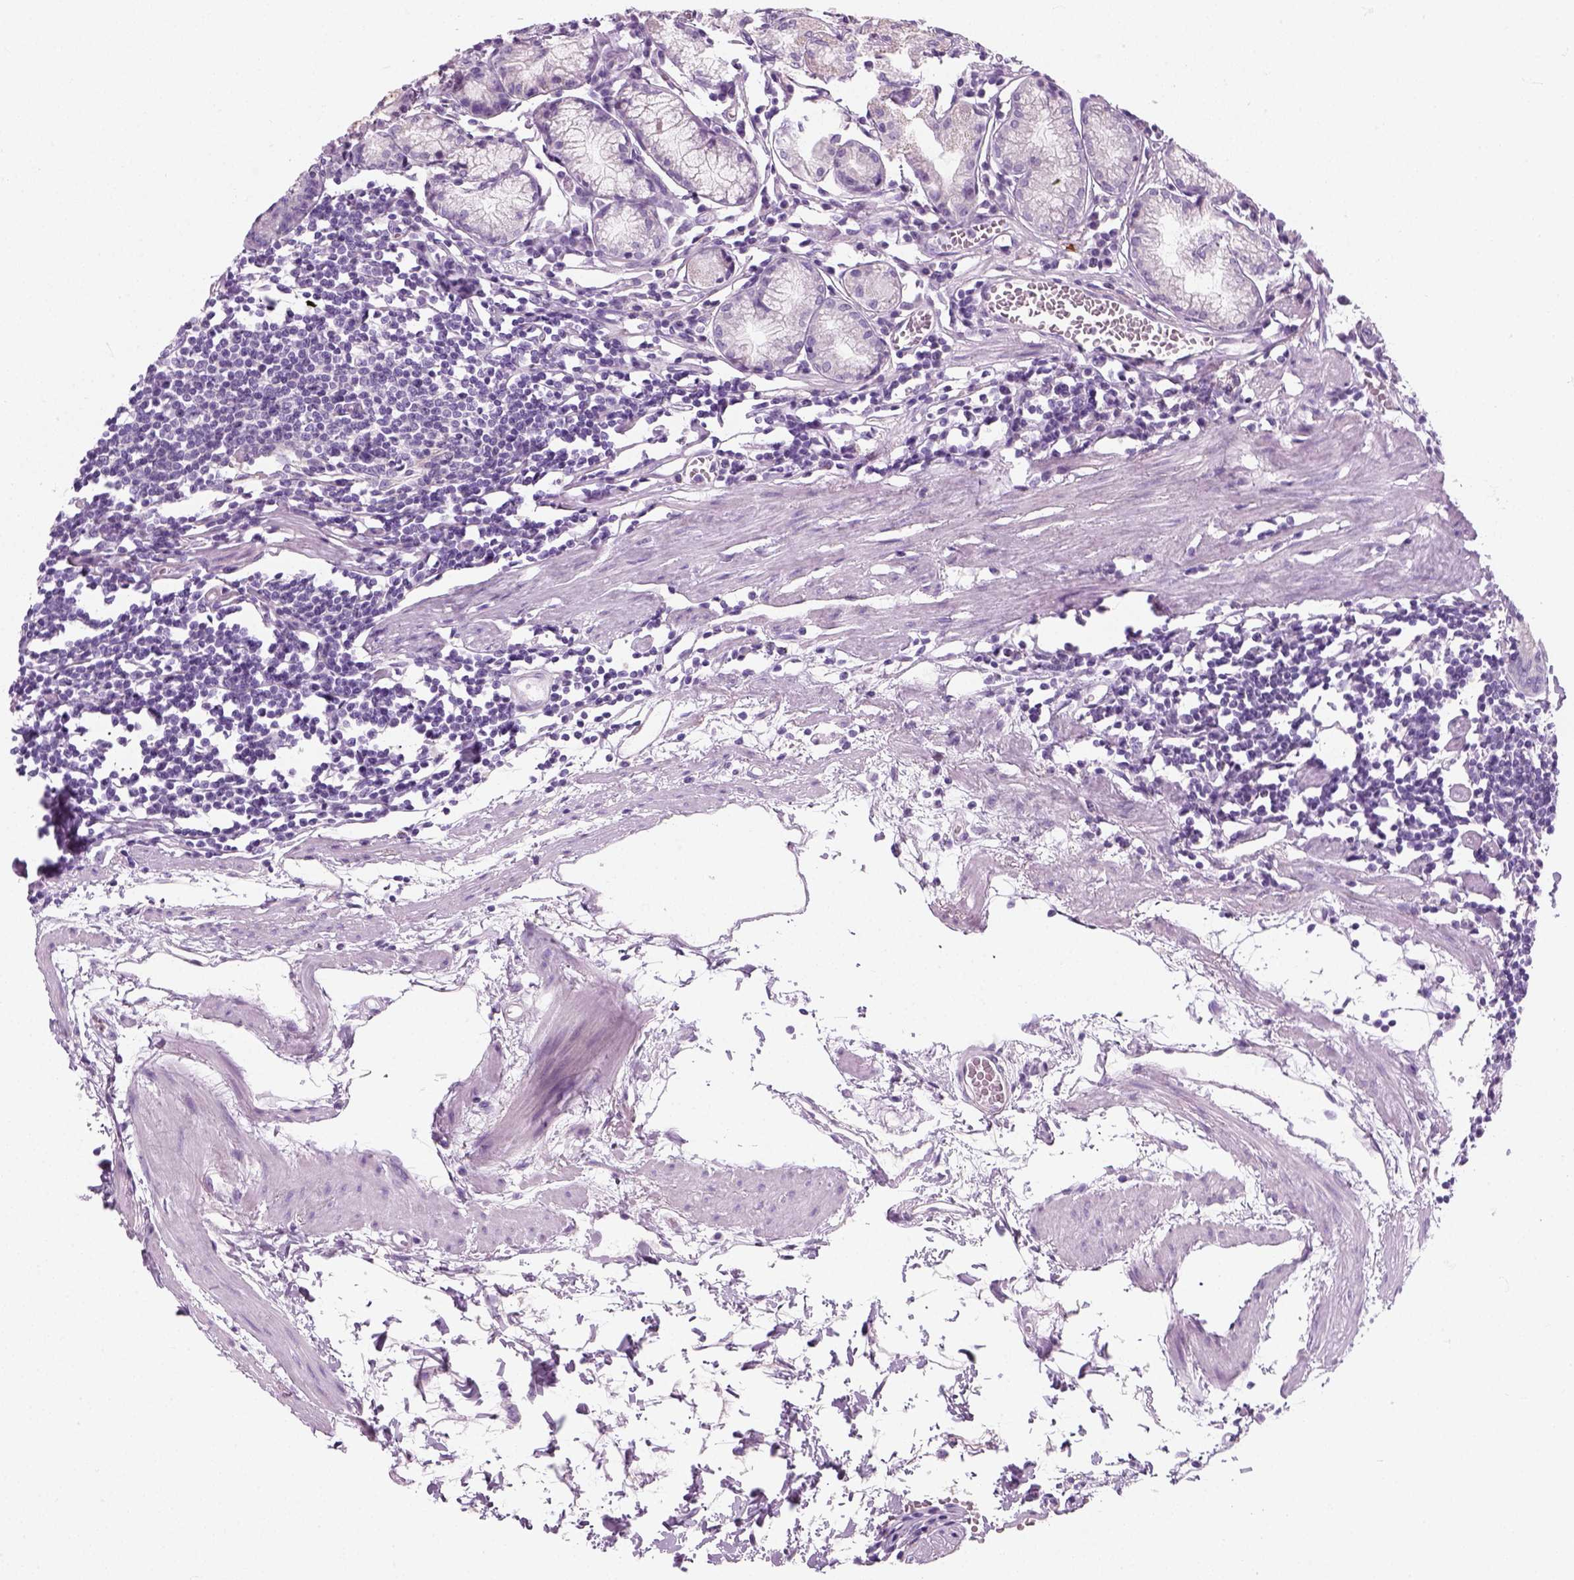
{"staining": {"intensity": "negative", "quantity": "none", "location": "none"}, "tissue": "stomach", "cell_type": "Glandular cells", "image_type": "normal", "snomed": [{"axis": "morphology", "description": "Normal tissue, NOS"}, {"axis": "topography", "description": "Stomach"}], "caption": "High power microscopy histopathology image of an IHC histopathology image of unremarkable stomach, revealing no significant expression in glandular cells. Brightfield microscopy of immunohistochemistry (IHC) stained with DAB (brown) and hematoxylin (blue), captured at high magnification.", "gene": "SLC12A5", "patient": {"sex": "male", "age": 55}}